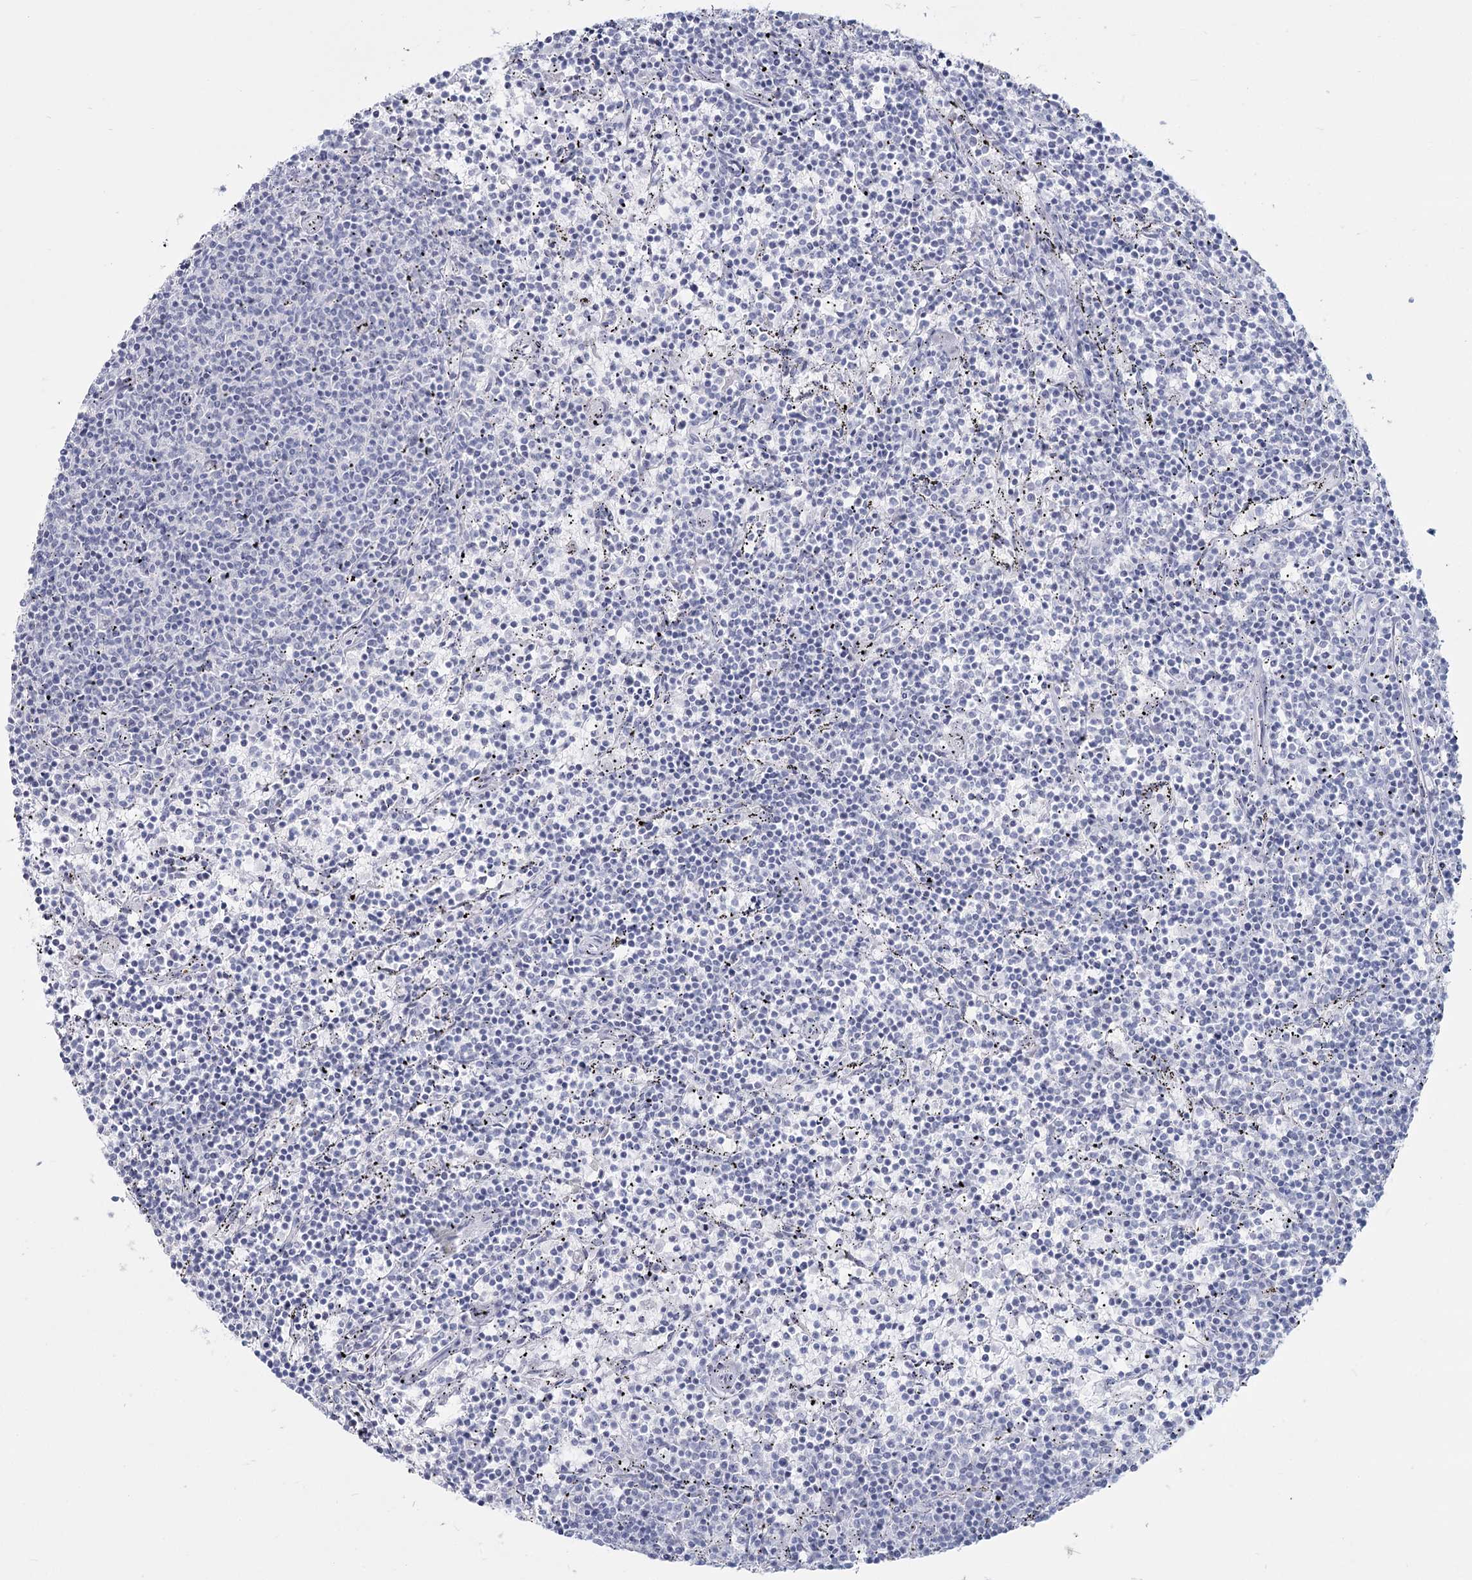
{"staining": {"intensity": "negative", "quantity": "none", "location": "none"}, "tissue": "lymphoma", "cell_type": "Tumor cells", "image_type": "cancer", "snomed": [{"axis": "morphology", "description": "Malignant lymphoma, non-Hodgkin's type, Low grade"}, {"axis": "topography", "description": "Spleen"}], "caption": "Tumor cells show no significant positivity in lymphoma. Brightfield microscopy of IHC stained with DAB (brown) and hematoxylin (blue), captured at high magnification.", "gene": "SLC6A19", "patient": {"sex": "female", "age": 50}}